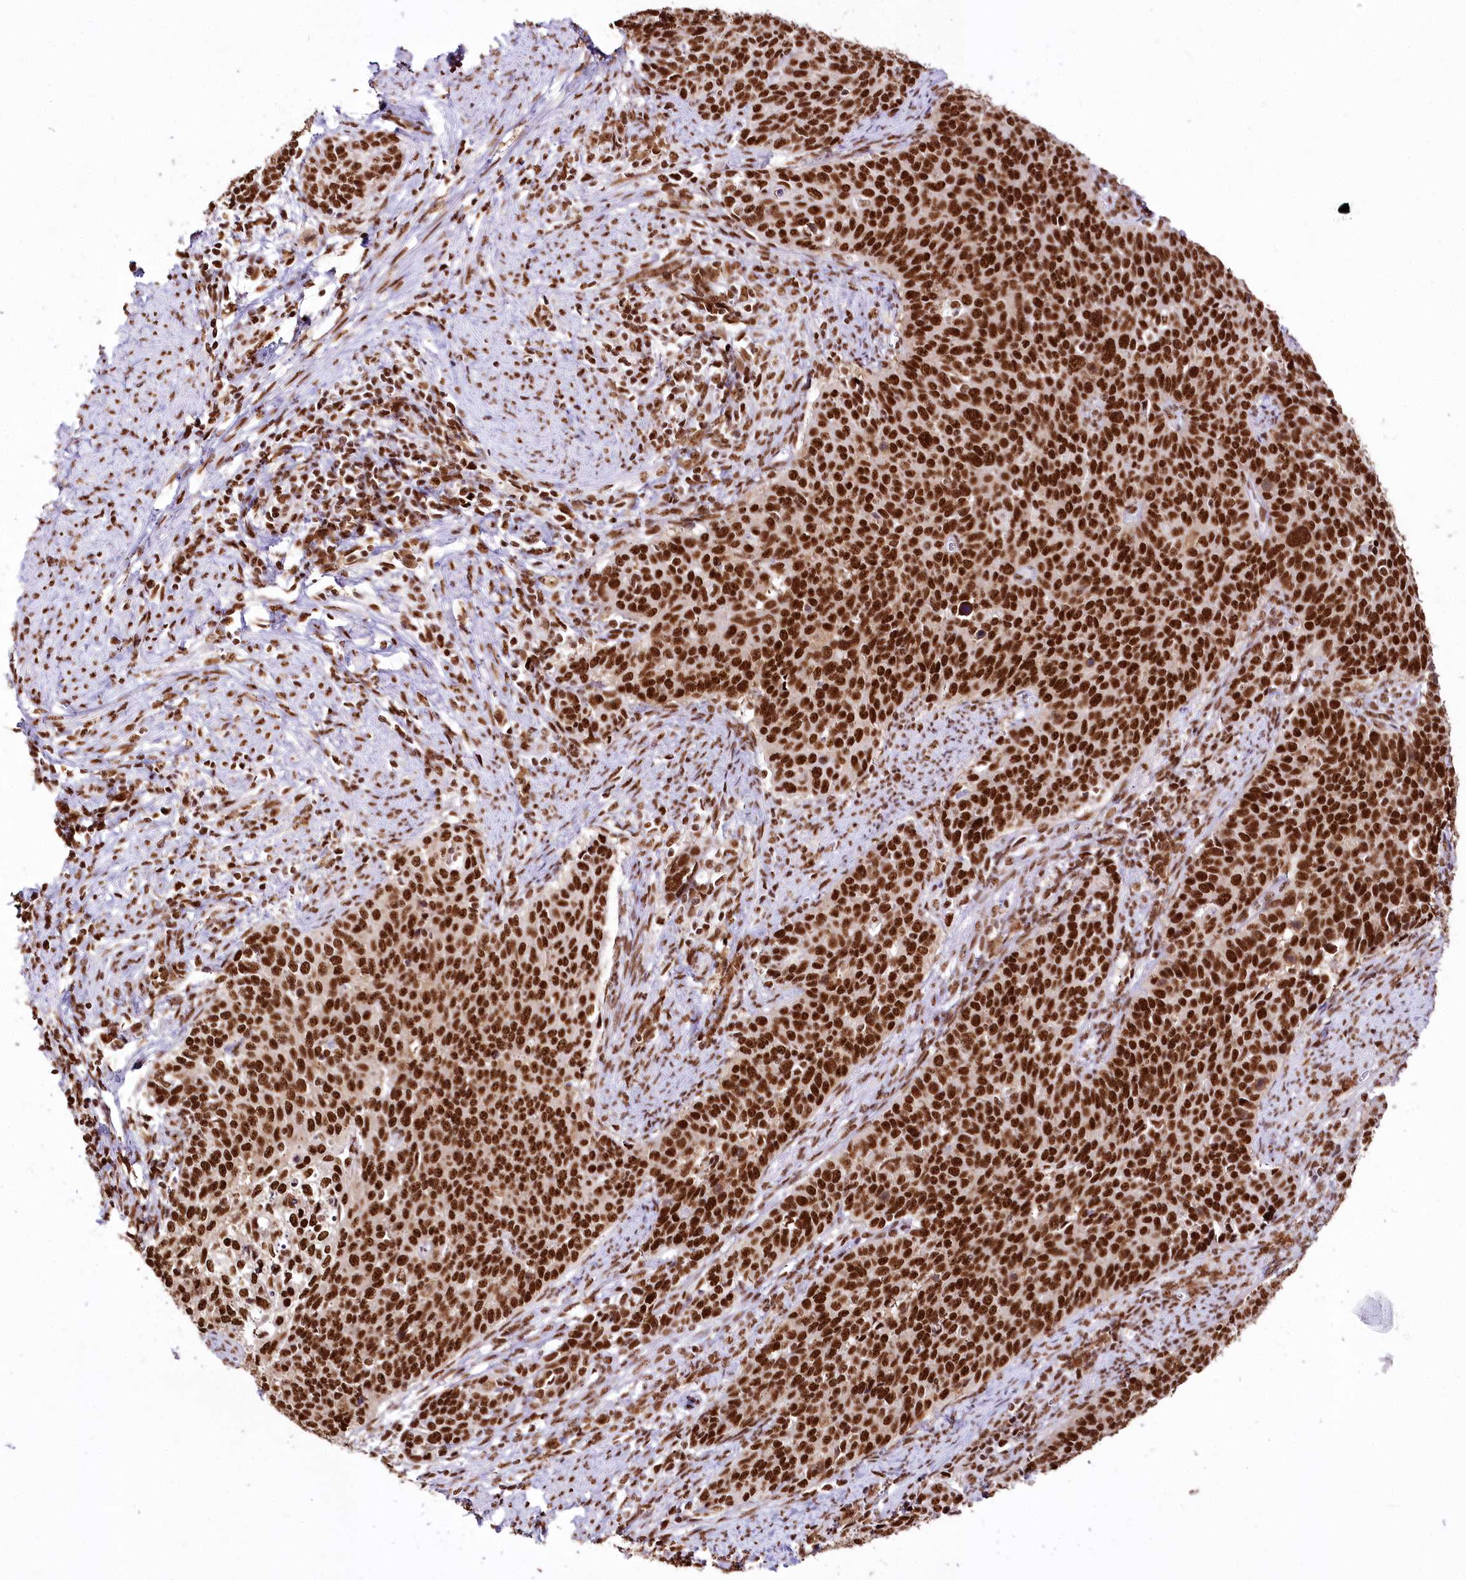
{"staining": {"intensity": "strong", "quantity": ">75%", "location": "nuclear"}, "tissue": "cervical cancer", "cell_type": "Tumor cells", "image_type": "cancer", "snomed": [{"axis": "morphology", "description": "Squamous cell carcinoma, NOS"}, {"axis": "topography", "description": "Cervix"}], "caption": "The photomicrograph displays a brown stain indicating the presence of a protein in the nuclear of tumor cells in cervical cancer (squamous cell carcinoma). (IHC, brightfield microscopy, high magnification).", "gene": "SMARCE1", "patient": {"sex": "female", "age": 39}}